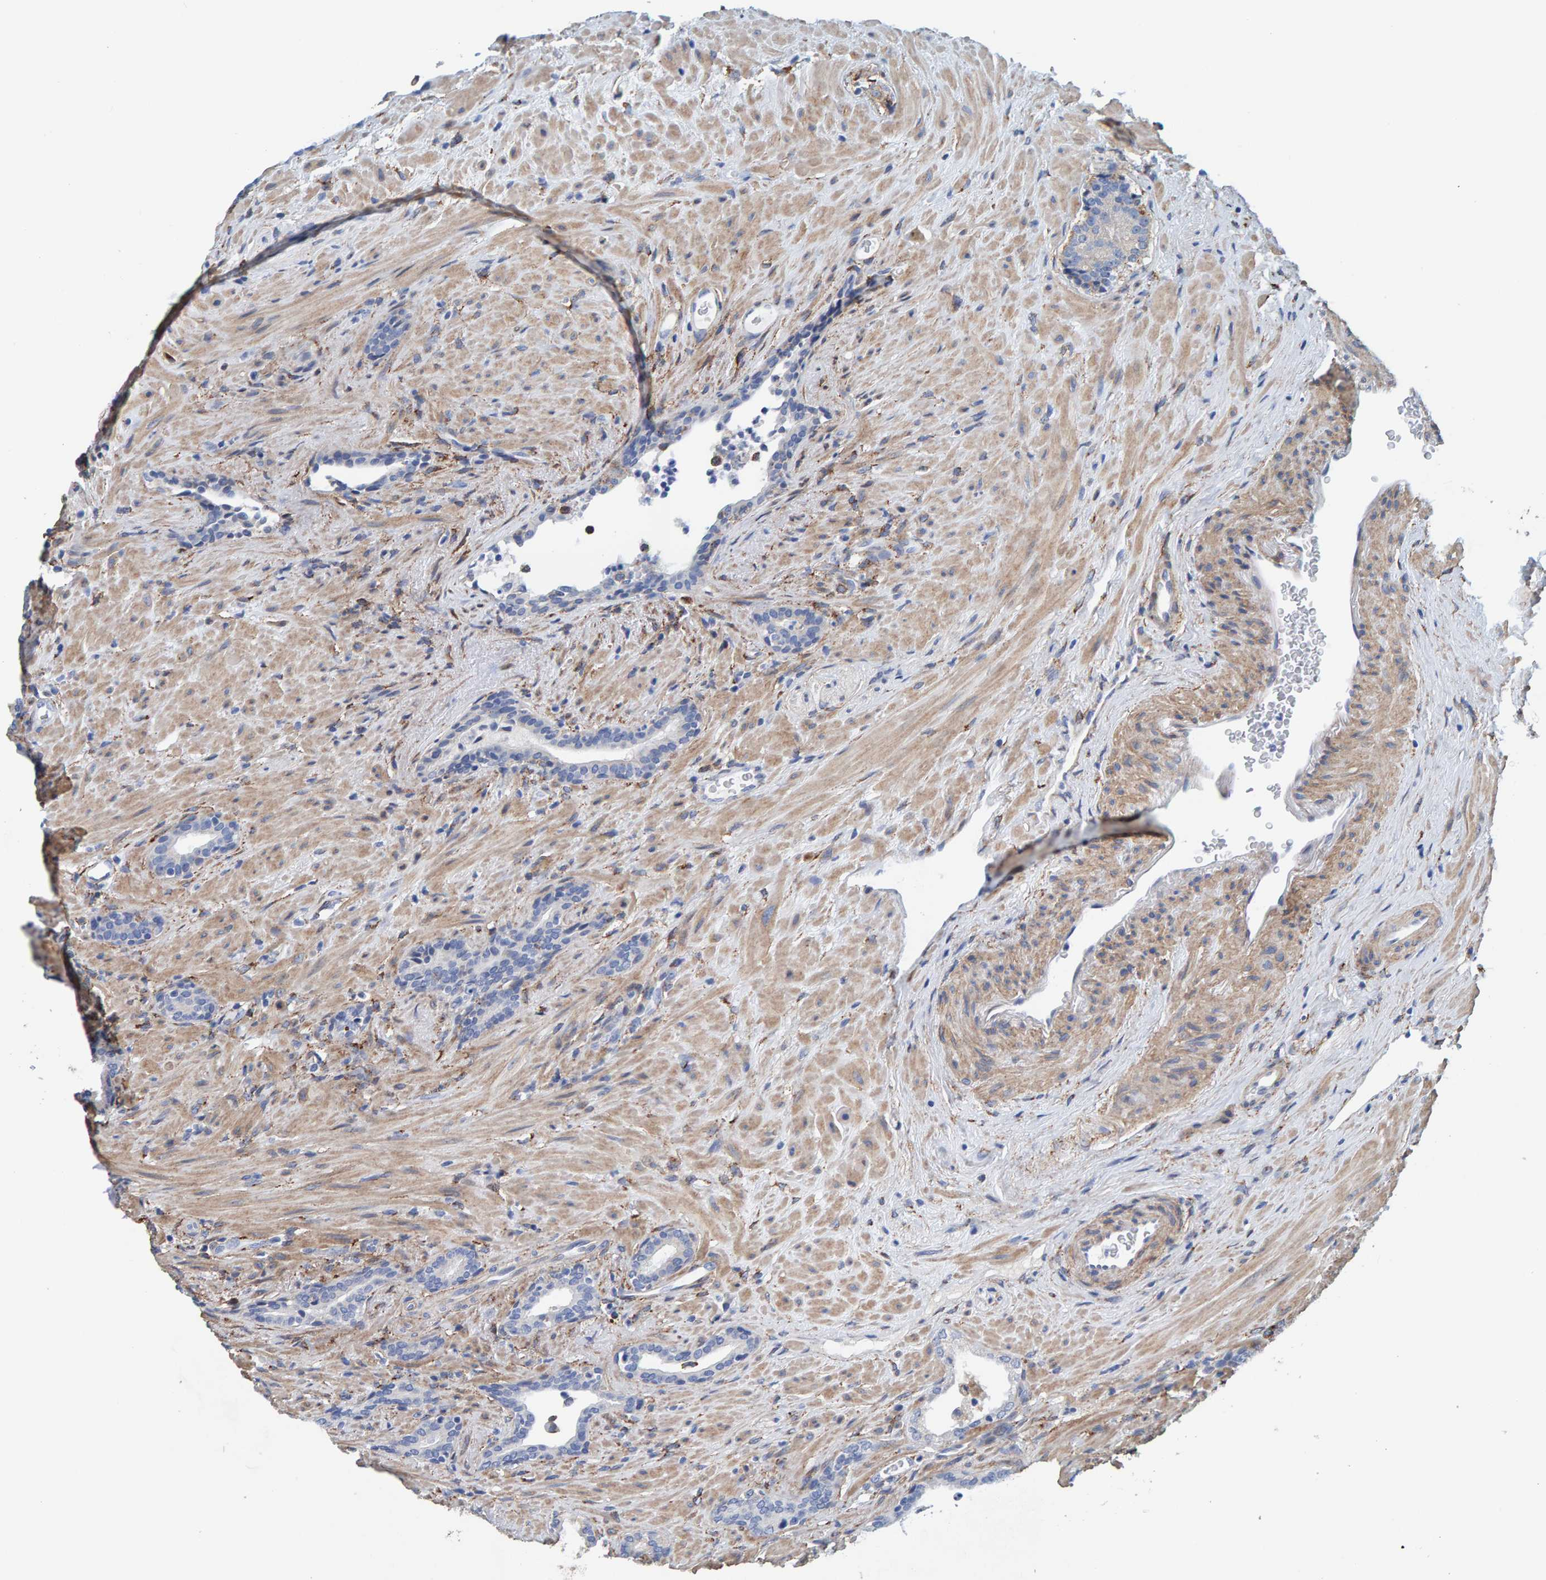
{"staining": {"intensity": "negative", "quantity": "none", "location": "none"}, "tissue": "prostate cancer", "cell_type": "Tumor cells", "image_type": "cancer", "snomed": [{"axis": "morphology", "description": "Adenocarcinoma, High grade"}, {"axis": "topography", "description": "Prostate"}], "caption": "High magnification brightfield microscopy of prostate adenocarcinoma (high-grade) stained with DAB (brown) and counterstained with hematoxylin (blue): tumor cells show no significant staining.", "gene": "LRP1", "patient": {"sex": "male", "age": 71}}